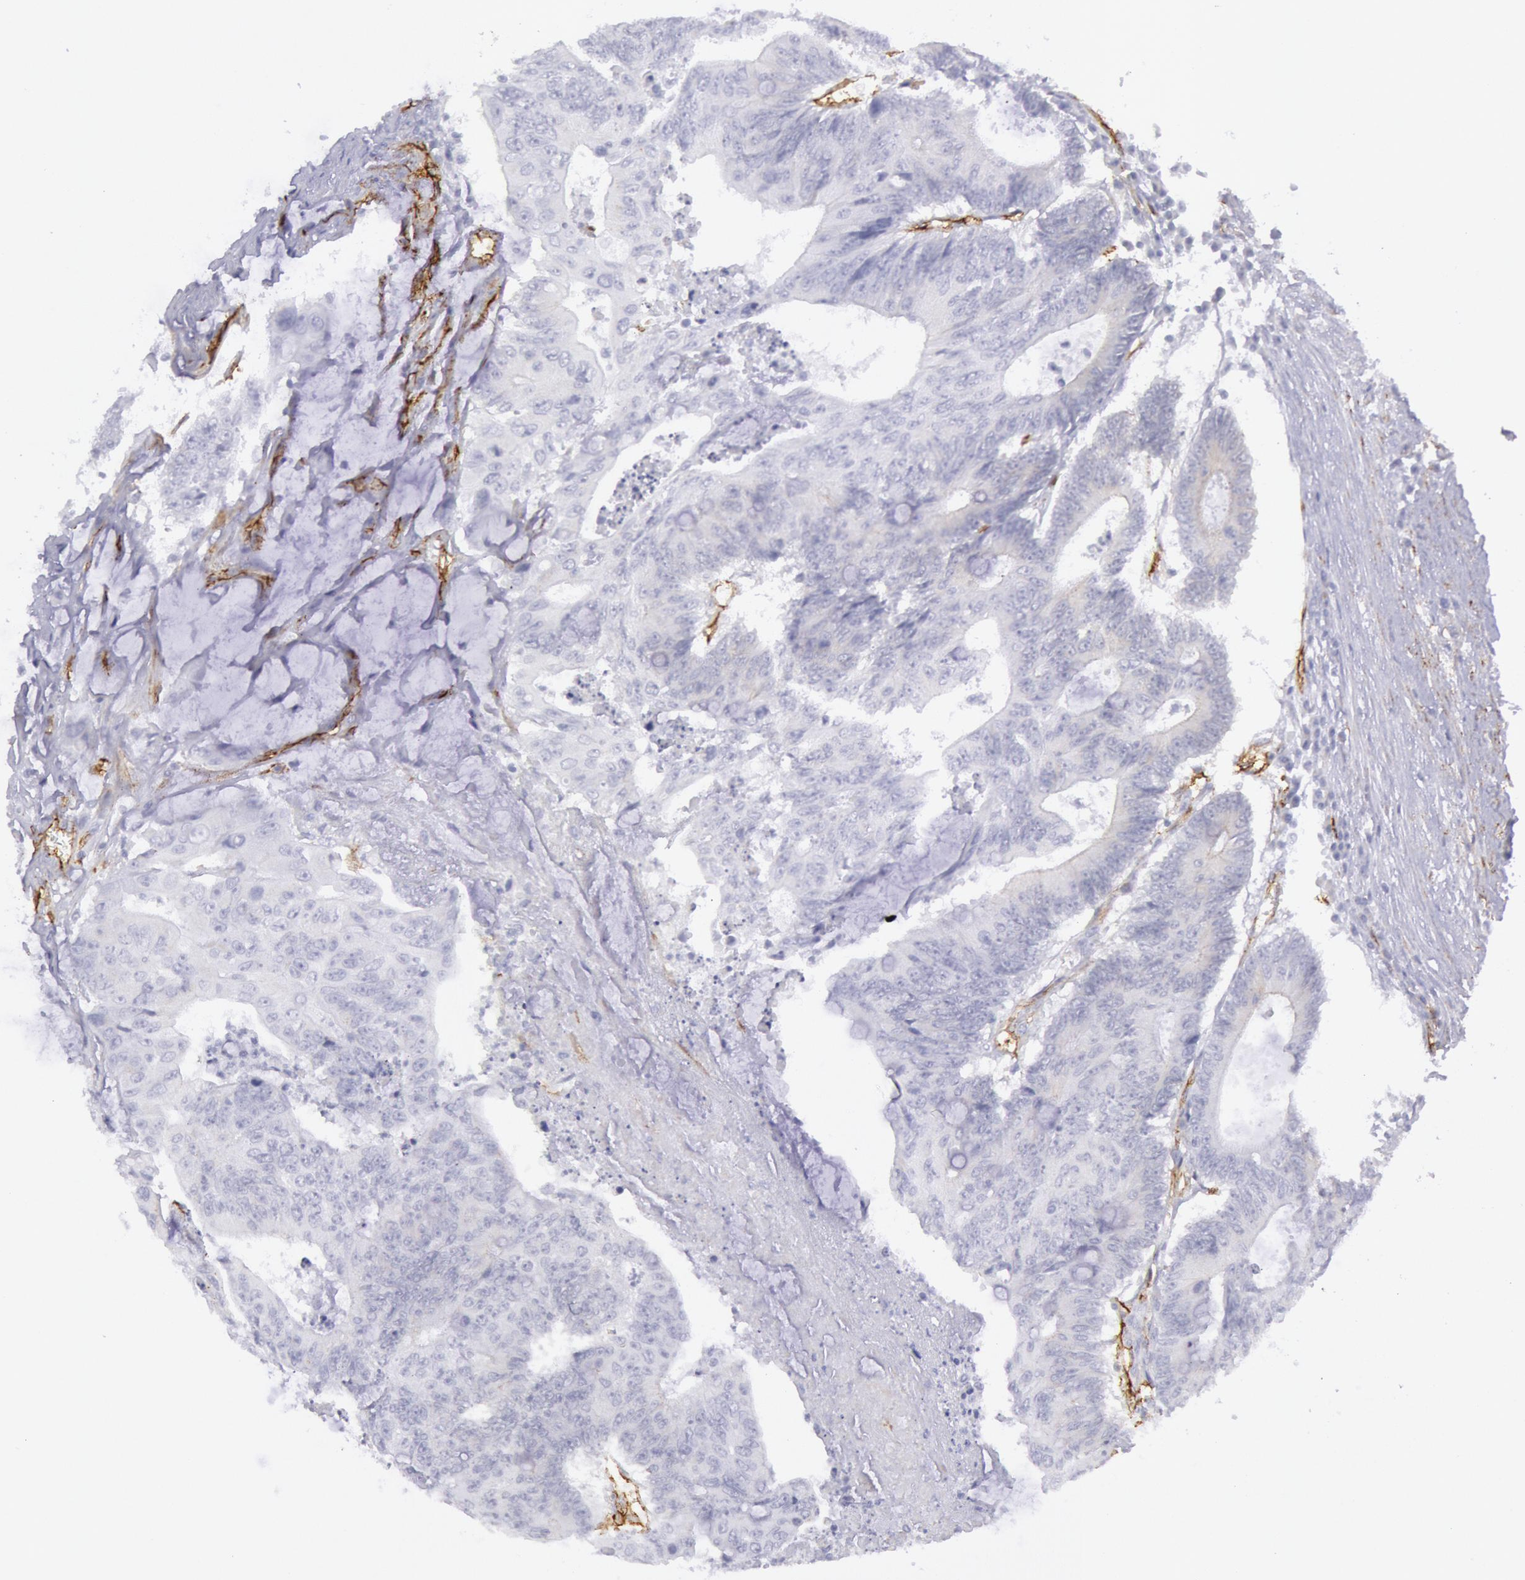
{"staining": {"intensity": "negative", "quantity": "none", "location": "none"}, "tissue": "colorectal cancer", "cell_type": "Tumor cells", "image_type": "cancer", "snomed": [{"axis": "morphology", "description": "Adenocarcinoma, NOS"}, {"axis": "topography", "description": "Colon"}], "caption": "DAB immunohistochemical staining of colorectal cancer (adenocarcinoma) displays no significant staining in tumor cells.", "gene": "CDH13", "patient": {"sex": "male", "age": 65}}